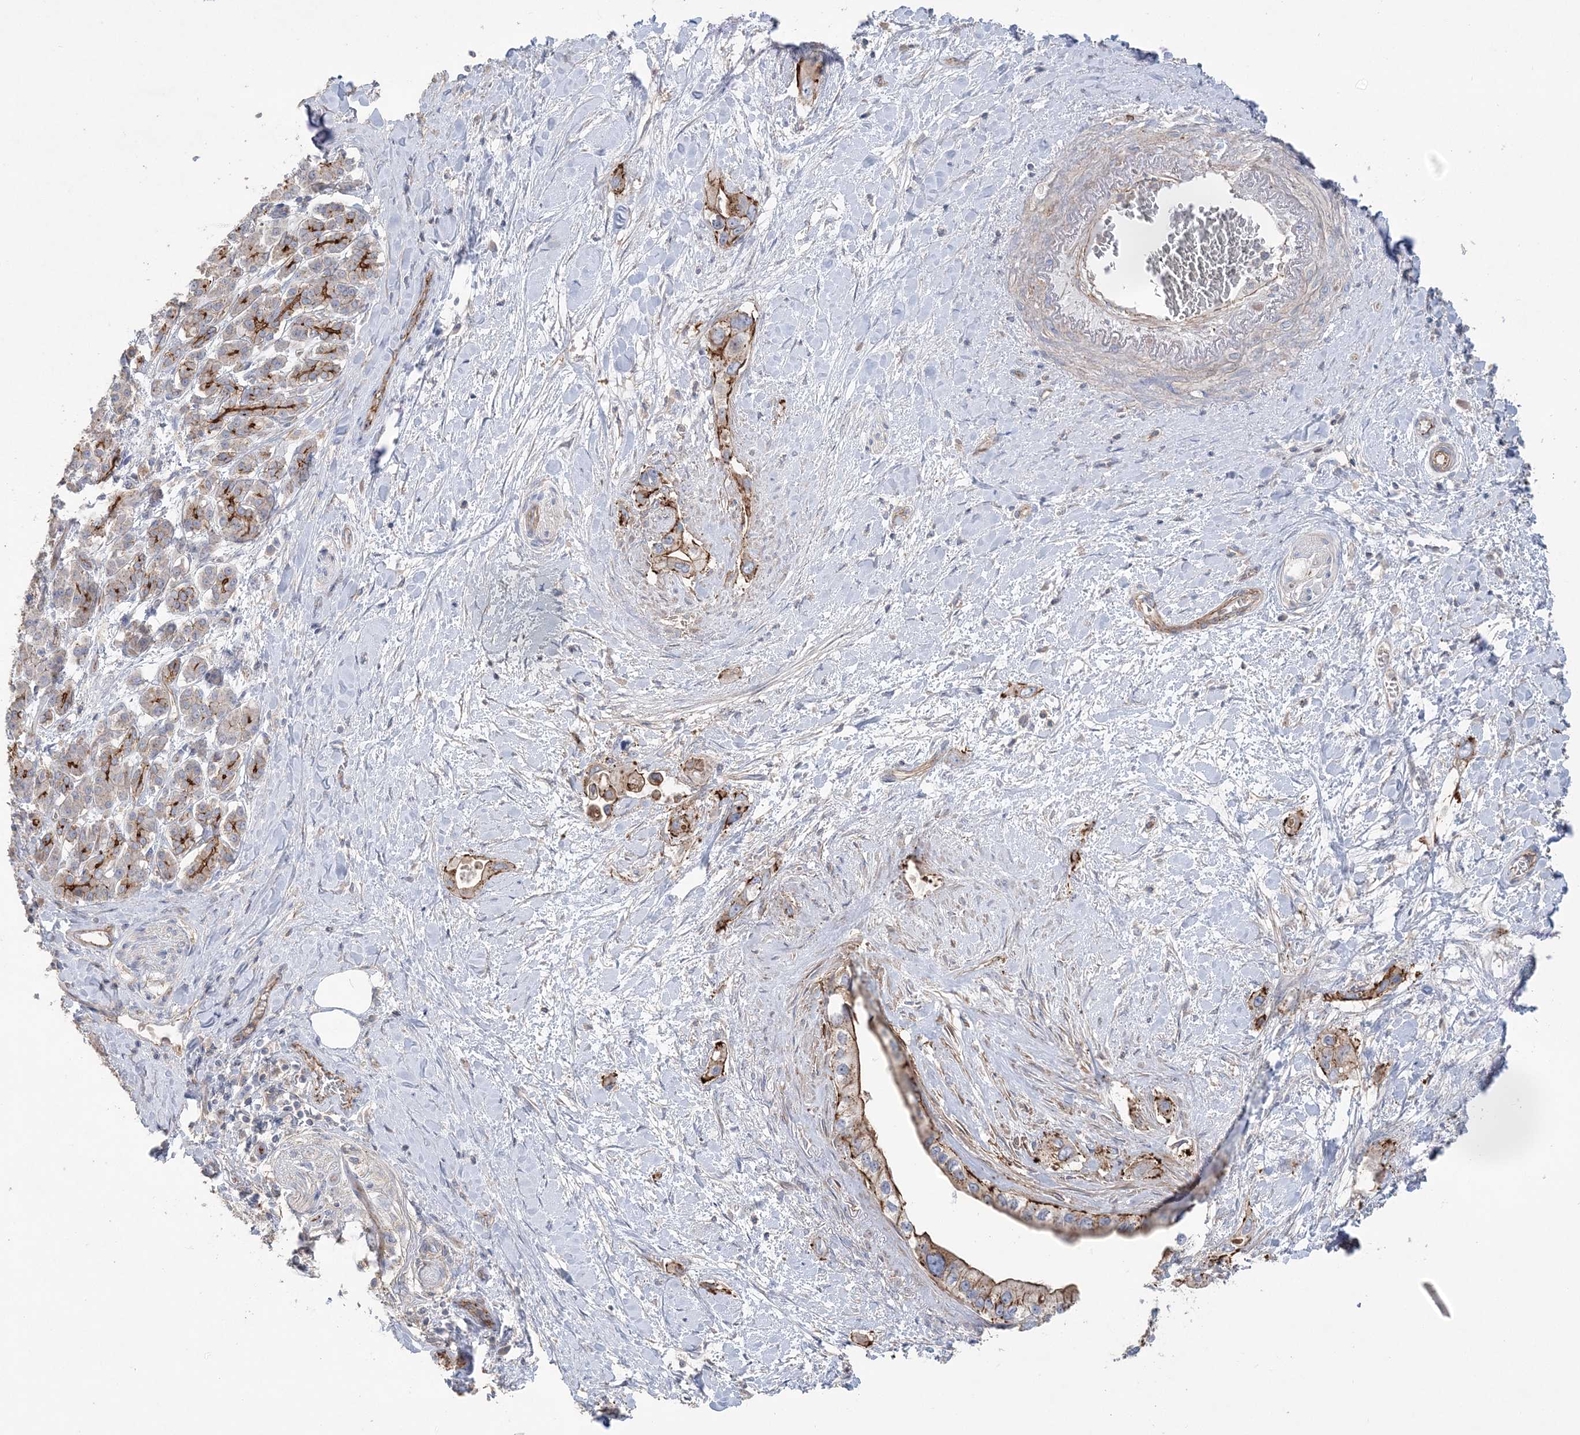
{"staining": {"intensity": "moderate", "quantity": ">75%", "location": "cytoplasmic/membranous"}, "tissue": "pancreatic cancer", "cell_type": "Tumor cells", "image_type": "cancer", "snomed": [{"axis": "morphology", "description": "Inflammation, NOS"}, {"axis": "morphology", "description": "Adenocarcinoma, NOS"}, {"axis": "topography", "description": "Pancreas"}], "caption": "Immunohistochemistry (IHC) of pancreatic adenocarcinoma exhibits medium levels of moderate cytoplasmic/membranous staining in about >75% of tumor cells.", "gene": "PIGC", "patient": {"sex": "female", "age": 56}}